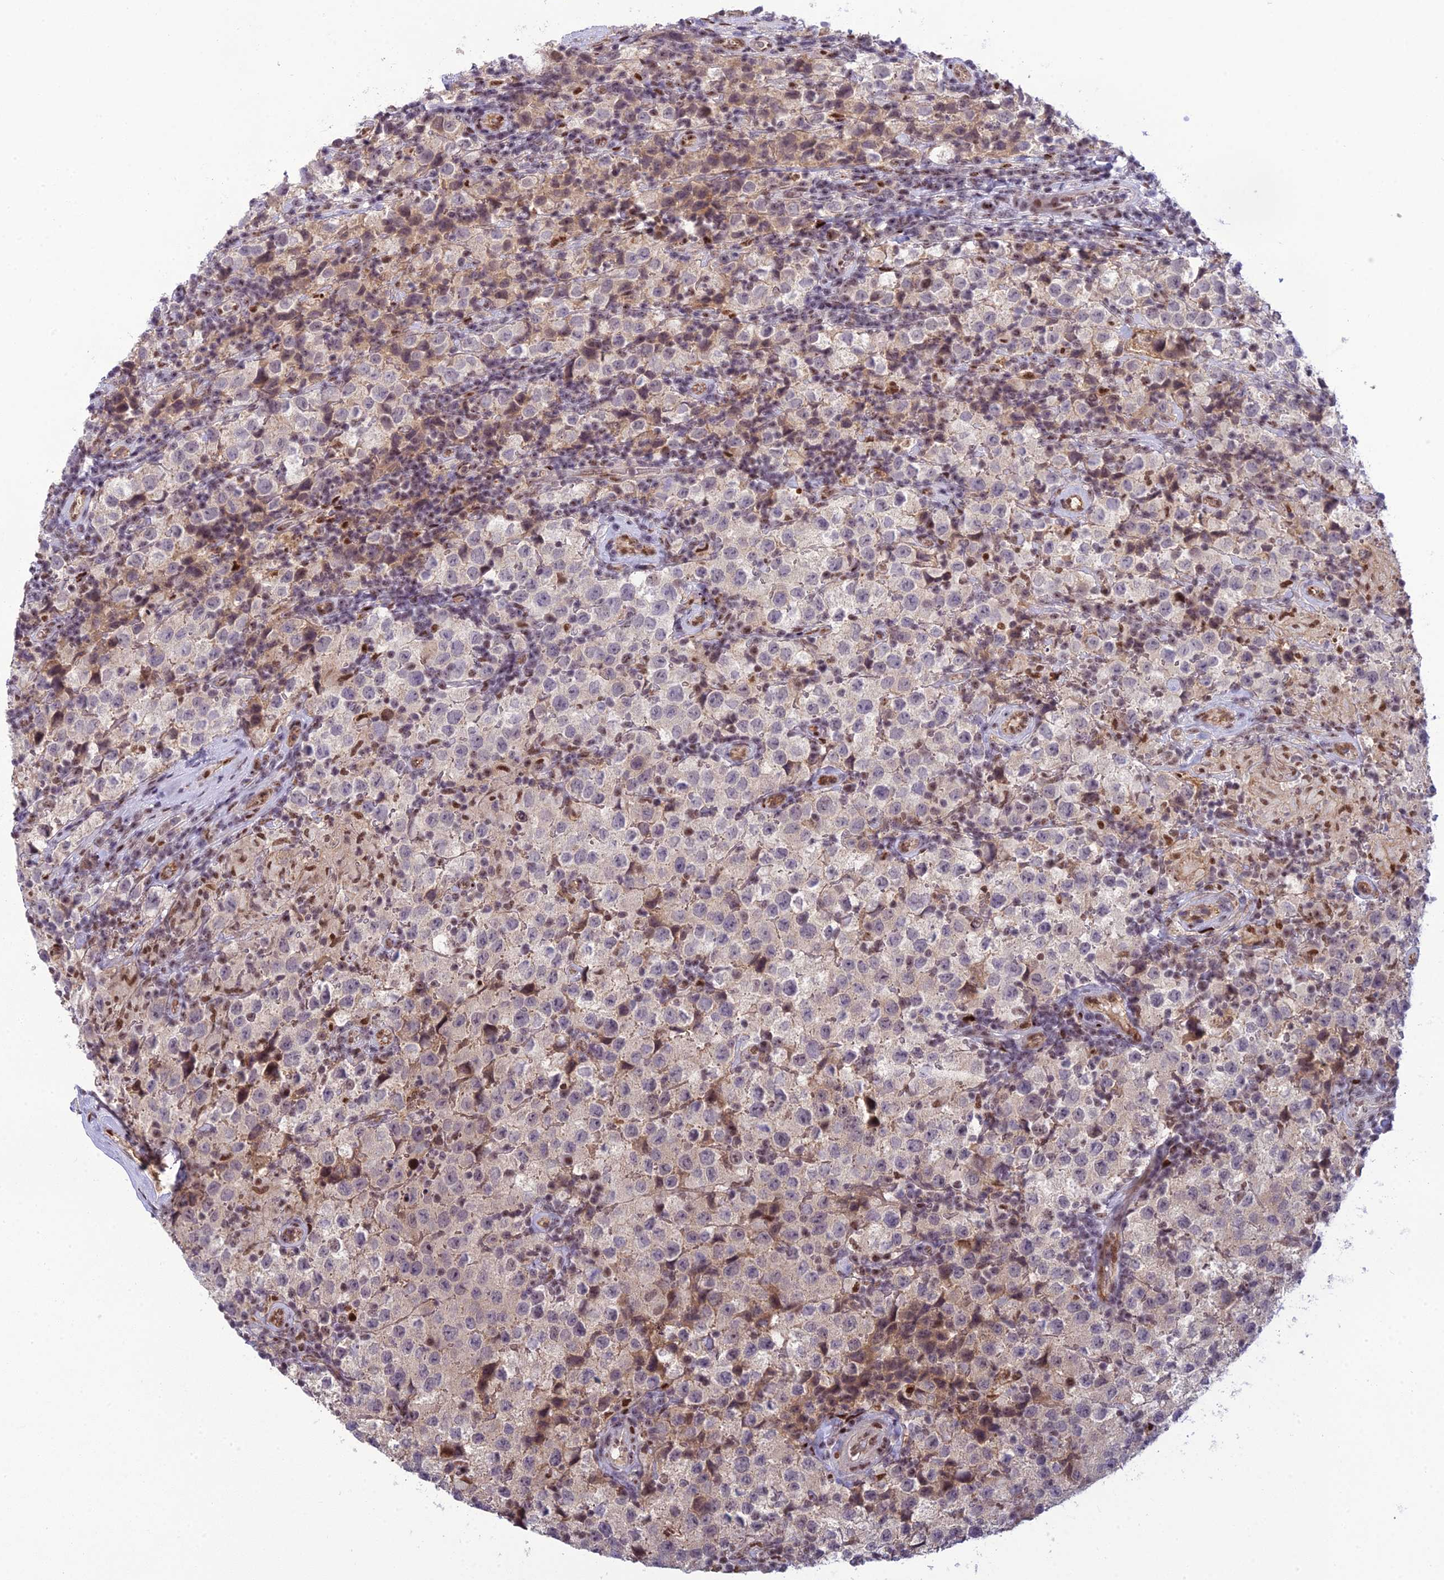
{"staining": {"intensity": "weak", "quantity": "<25%", "location": "cytoplasmic/membranous,nuclear"}, "tissue": "testis cancer", "cell_type": "Tumor cells", "image_type": "cancer", "snomed": [{"axis": "morphology", "description": "Seminoma, NOS"}, {"axis": "morphology", "description": "Carcinoma, Embryonal, NOS"}, {"axis": "topography", "description": "Testis"}], "caption": "Tumor cells are negative for brown protein staining in testis seminoma. (DAB immunohistochemistry visualized using brightfield microscopy, high magnification).", "gene": "RANBP3", "patient": {"sex": "male", "age": 41}}